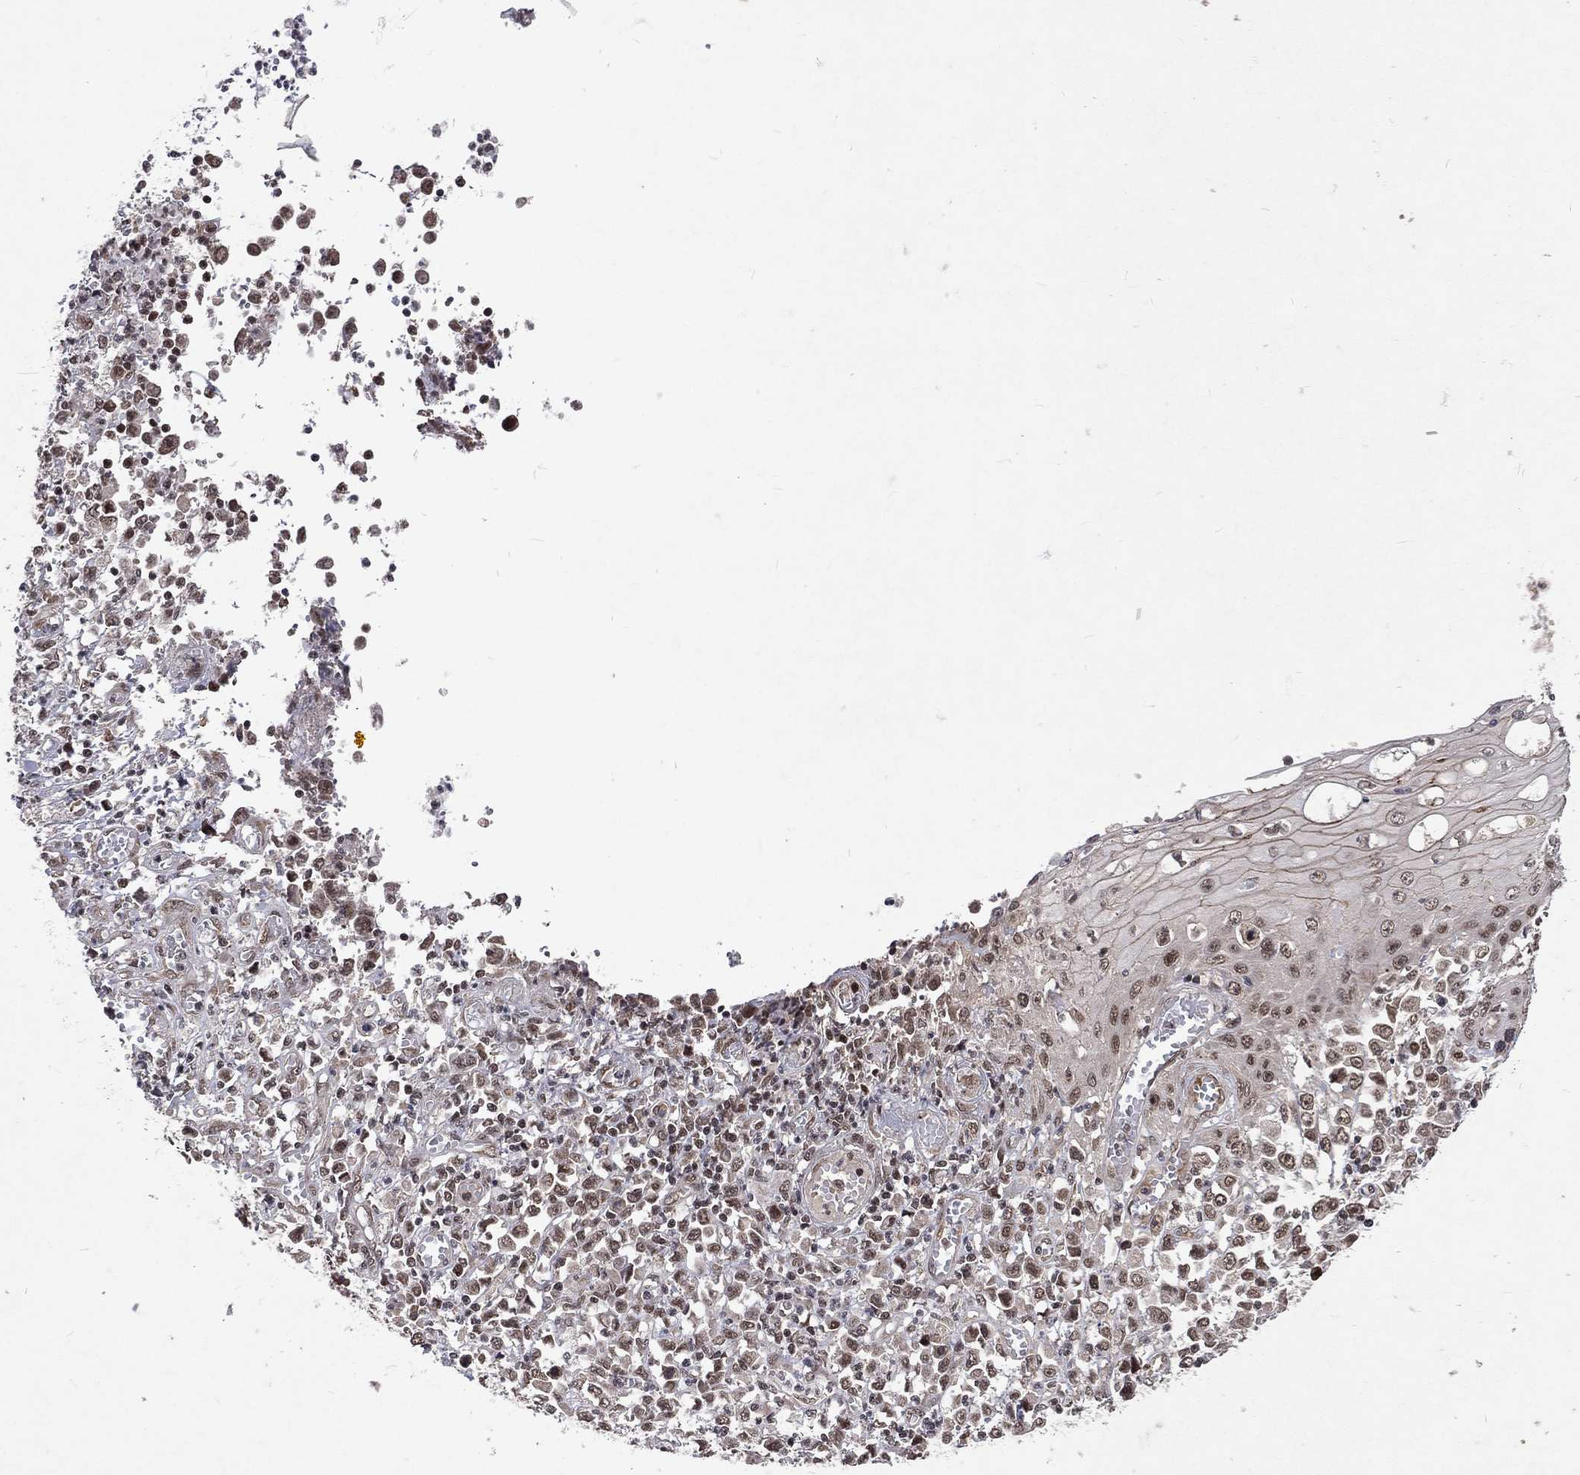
{"staining": {"intensity": "moderate", "quantity": "<25%", "location": "nuclear"}, "tissue": "stomach cancer", "cell_type": "Tumor cells", "image_type": "cancer", "snomed": [{"axis": "morphology", "description": "Adenocarcinoma, NOS"}, {"axis": "topography", "description": "Stomach, upper"}], "caption": "Protein staining shows moderate nuclear staining in approximately <25% of tumor cells in adenocarcinoma (stomach). Nuclei are stained in blue.", "gene": "DMAP1", "patient": {"sex": "male", "age": 70}}